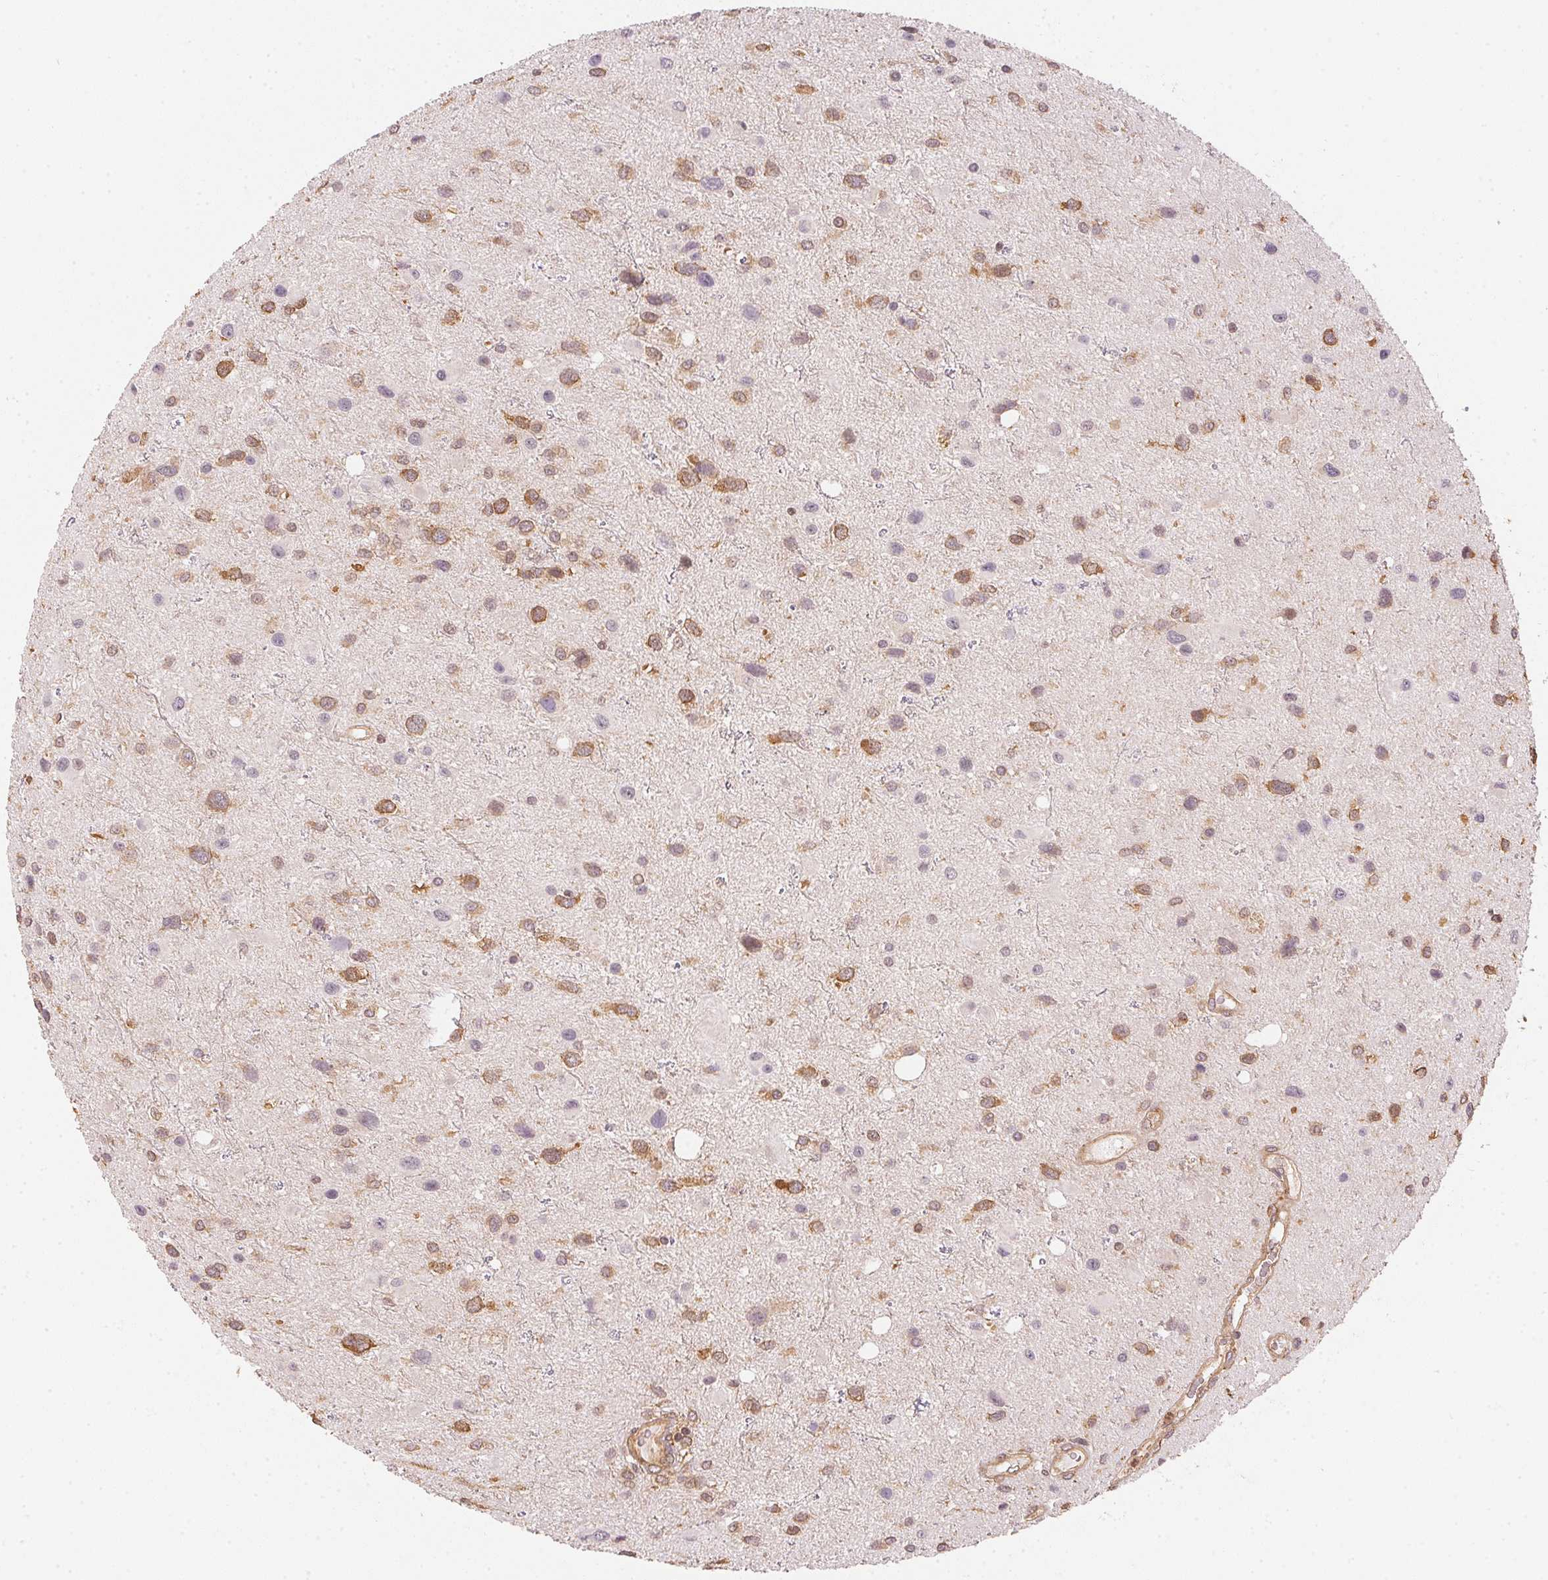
{"staining": {"intensity": "moderate", "quantity": ">75%", "location": "cytoplasmic/membranous"}, "tissue": "glioma", "cell_type": "Tumor cells", "image_type": "cancer", "snomed": [{"axis": "morphology", "description": "Glioma, malignant, Low grade"}, {"axis": "topography", "description": "Brain"}], "caption": "Moderate cytoplasmic/membranous staining for a protein is present in about >75% of tumor cells of glioma using IHC.", "gene": "STRN4", "patient": {"sex": "female", "age": 32}}